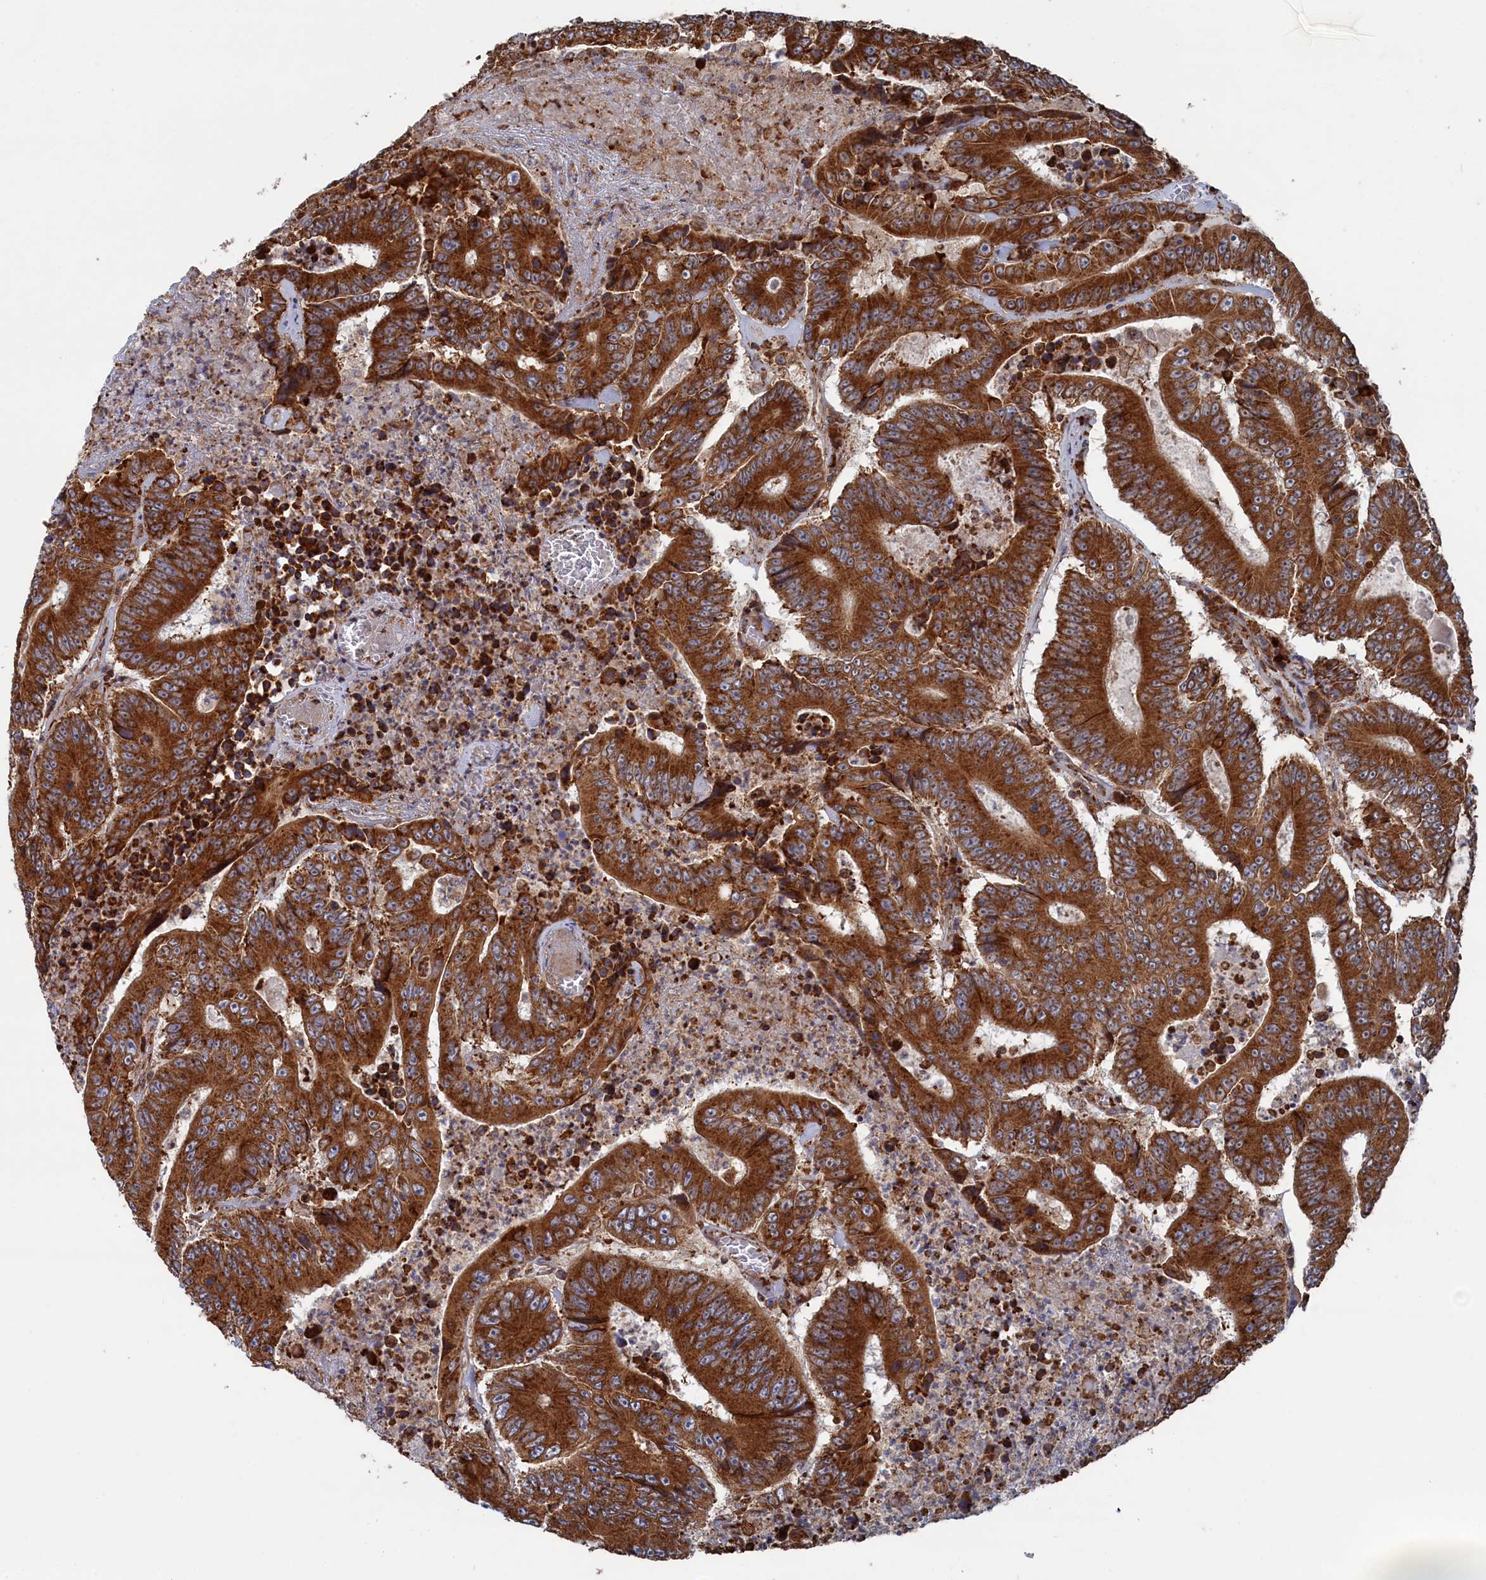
{"staining": {"intensity": "strong", "quantity": ">75%", "location": "cytoplasmic/membranous"}, "tissue": "colorectal cancer", "cell_type": "Tumor cells", "image_type": "cancer", "snomed": [{"axis": "morphology", "description": "Adenocarcinoma, NOS"}, {"axis": "topography", "description": "Colon"}], "caption": "Colorectal cancer (adenocarcinoma) stained with a protein marker exhibits strong staining in tumor cells.", "gene": "BPIFB6", "patient": {"sex": "male", "age": 83}}